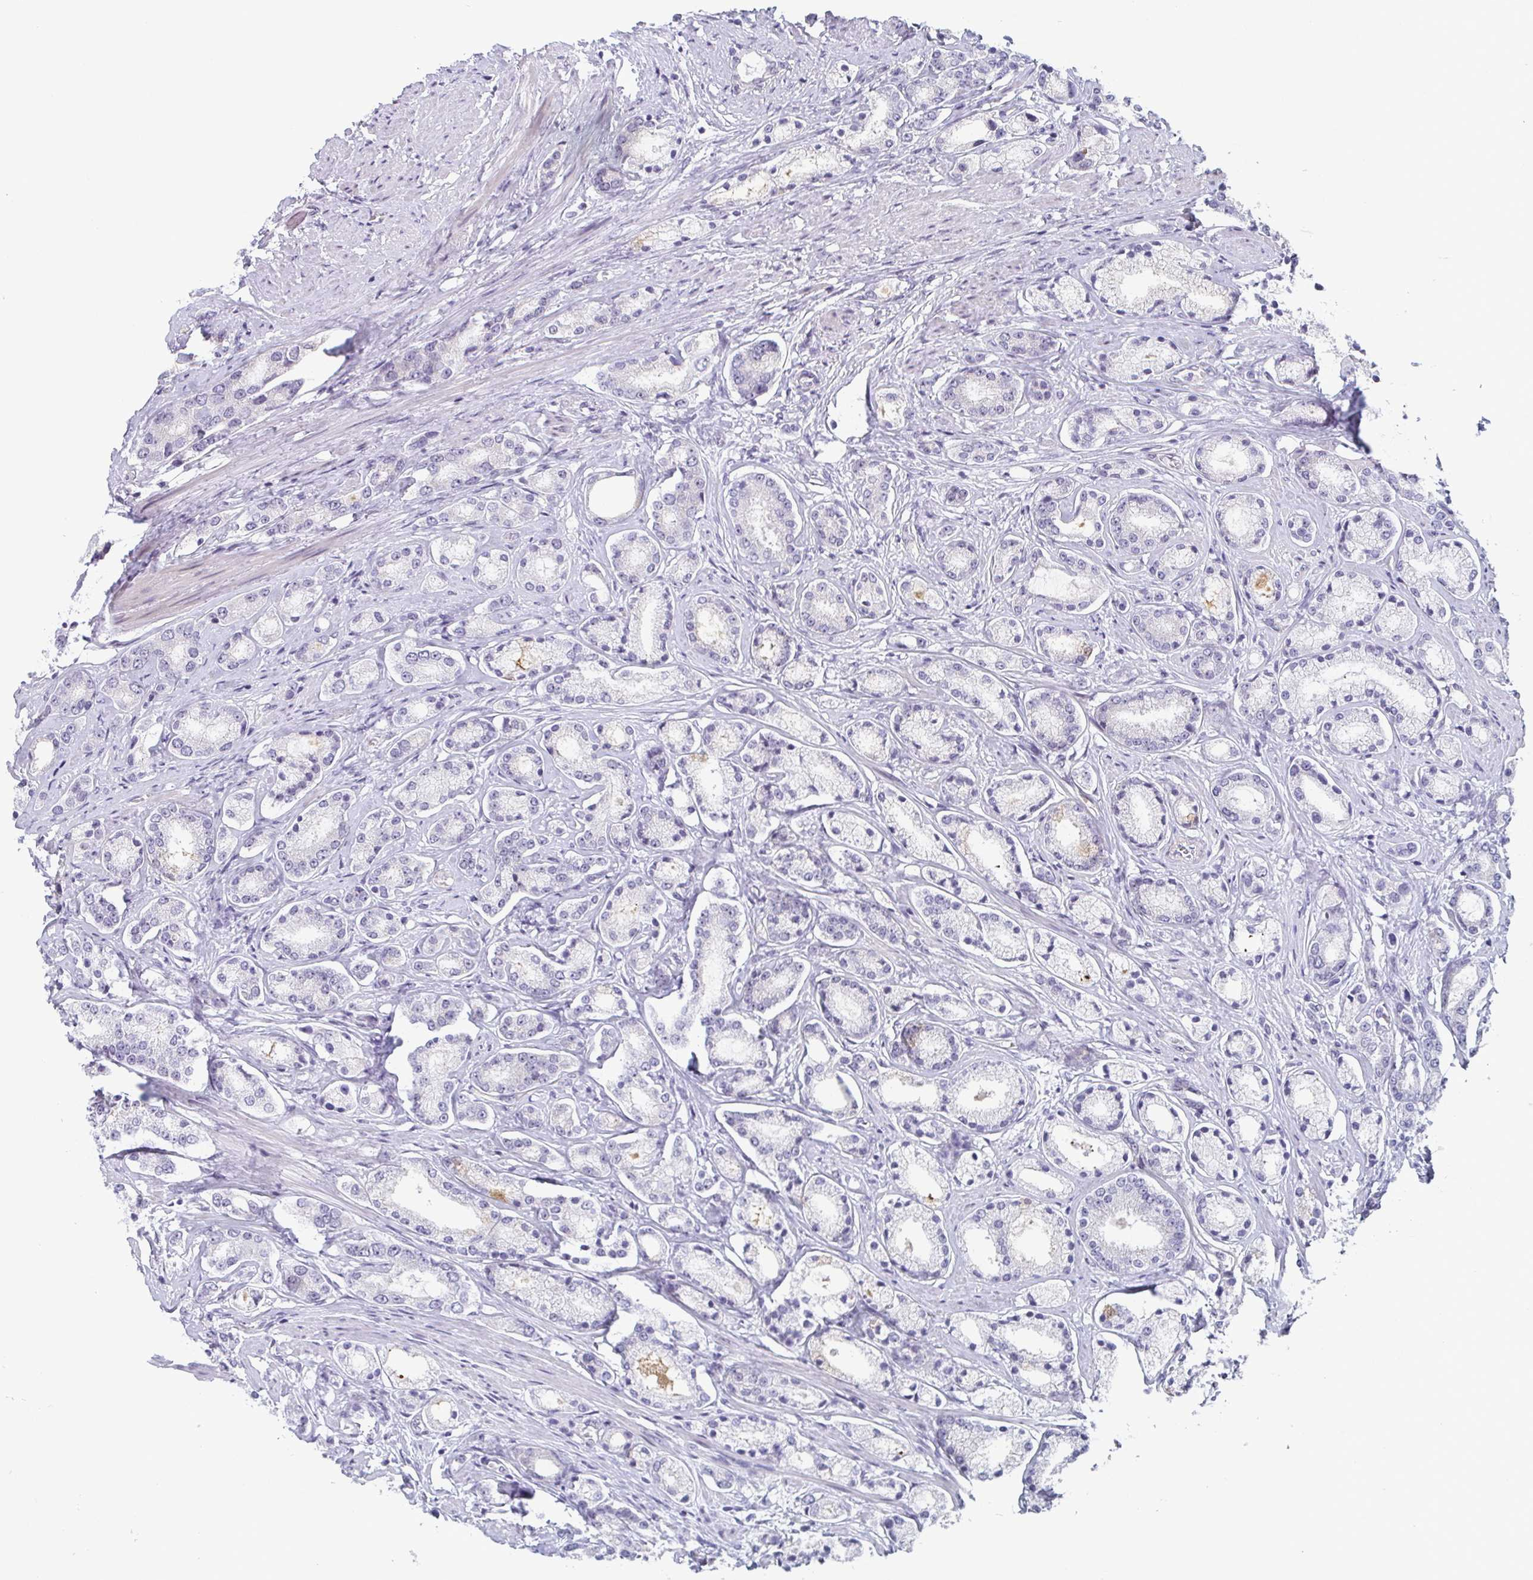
{"staining": {"intensity": "negative", "quantity": "none", "location": "none"}, "tissue": "prostate cancer", "cell_type": "Tumor cells", "image_type": "cancer", "snomed": [{"axis": "morphology", "description": "Adenocarcinoma, High grade"}, {"axis": "topography", "description": "Prostate"}], "caption": "IHC histopathology image of neoplastic tissue: prostate cancer (adenocarcinoma (high-grade)) stained with DAB (3,3'-diaminobenzidine) reveals no significant protein positivity in tumor cells.", "gene": "EXOSC7", "patient": {"sex": "male", "age": 63}}